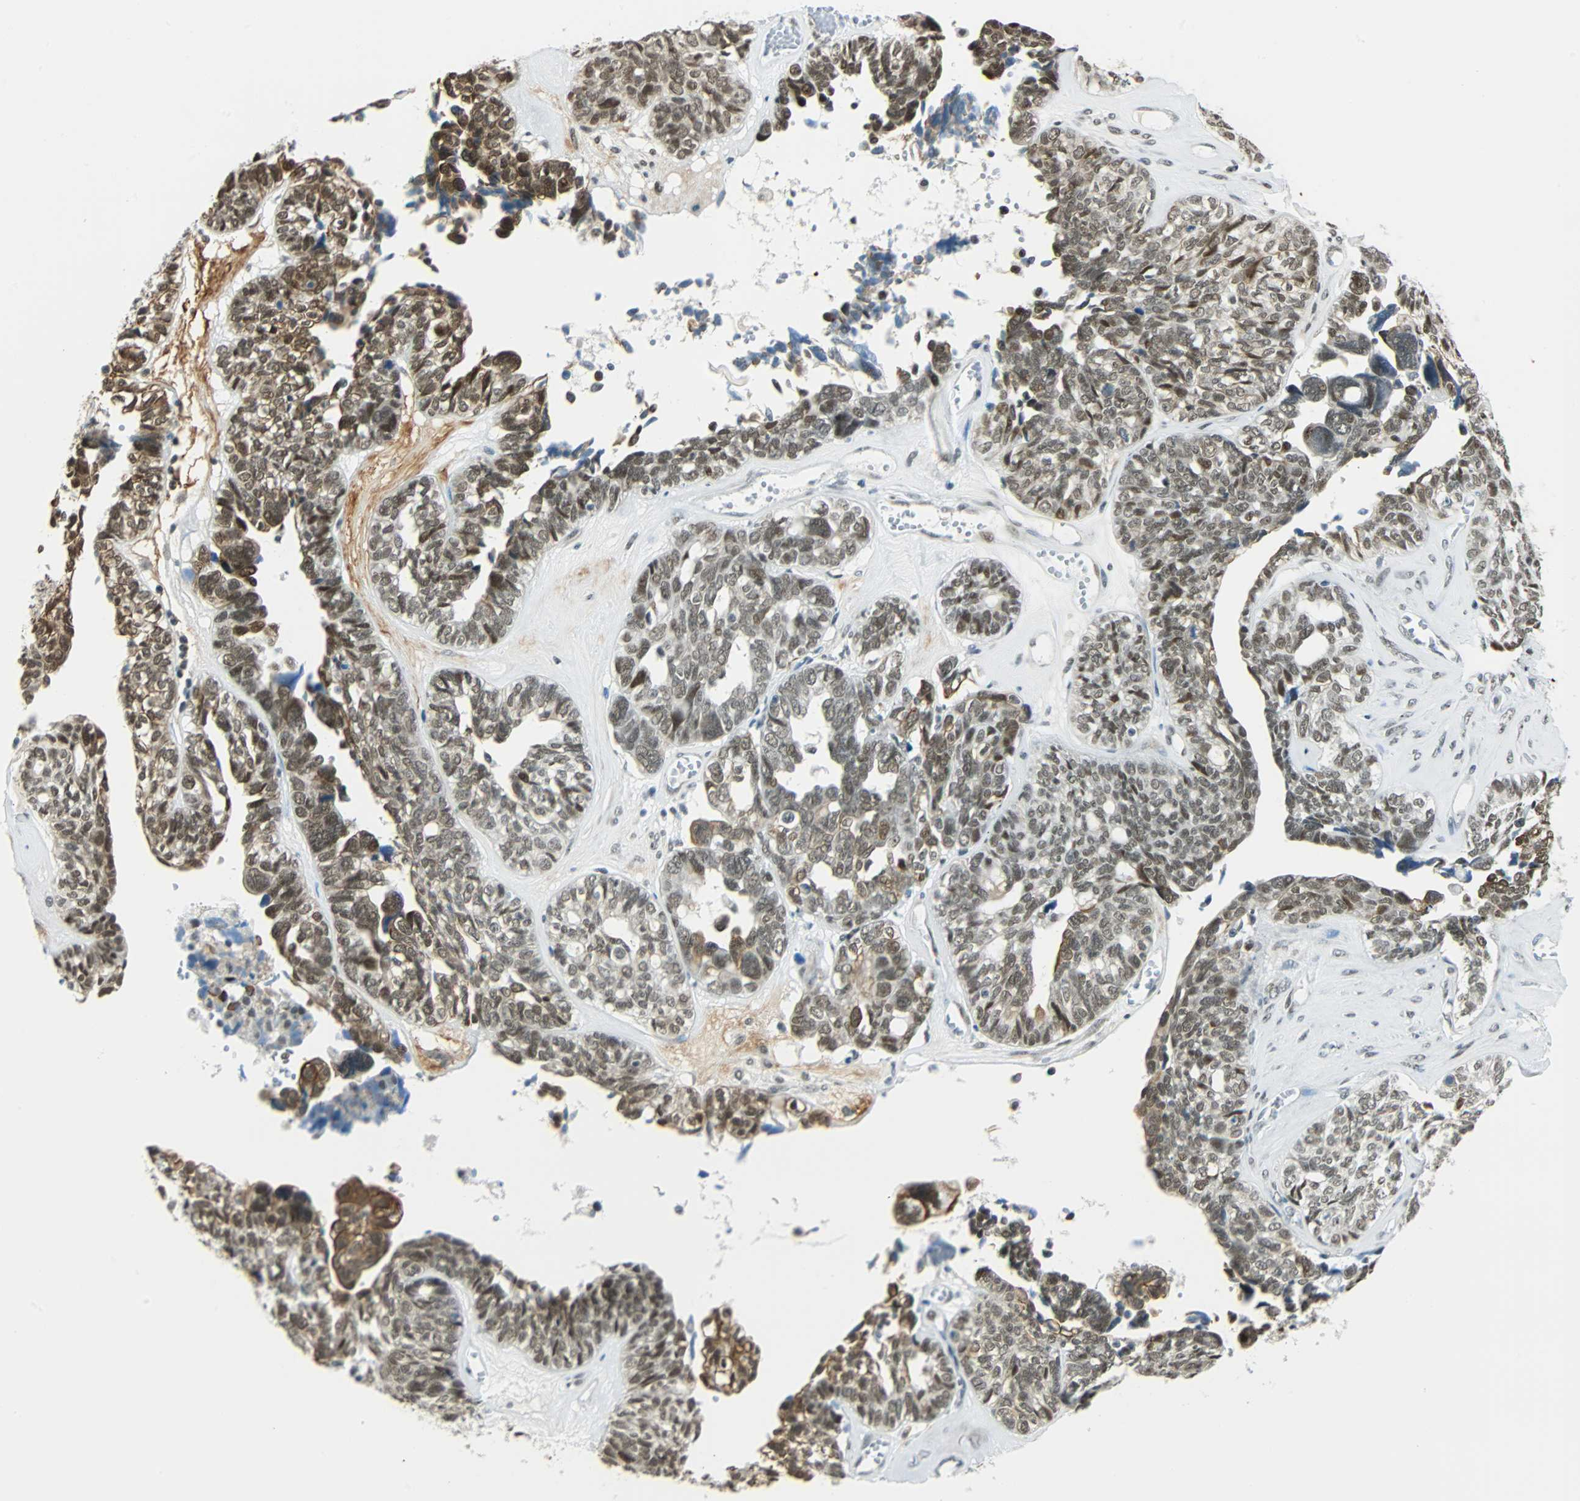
{"staining": {"intensity": "moderate", "quantity": ">75%", "location": "nuclear"}, "tissue": "ovarian cancer", "cell_type": "Tumor cells", "image_type": "cancer", "snomed": [{"axis": "morphology", "description": "Cystadenocarcinoma, serous, NOS"}, {"axis": "topography", "description": "Ovary"}], "caption": "Serous cystadenocarcinoma (ovarian) was stained to show a protein in brown. There is medium levels of moderate nuclear expression in approximately >75% of tumor cells.", "gene": "NELFE", "patient": {"sex": "female", "age": 79}}